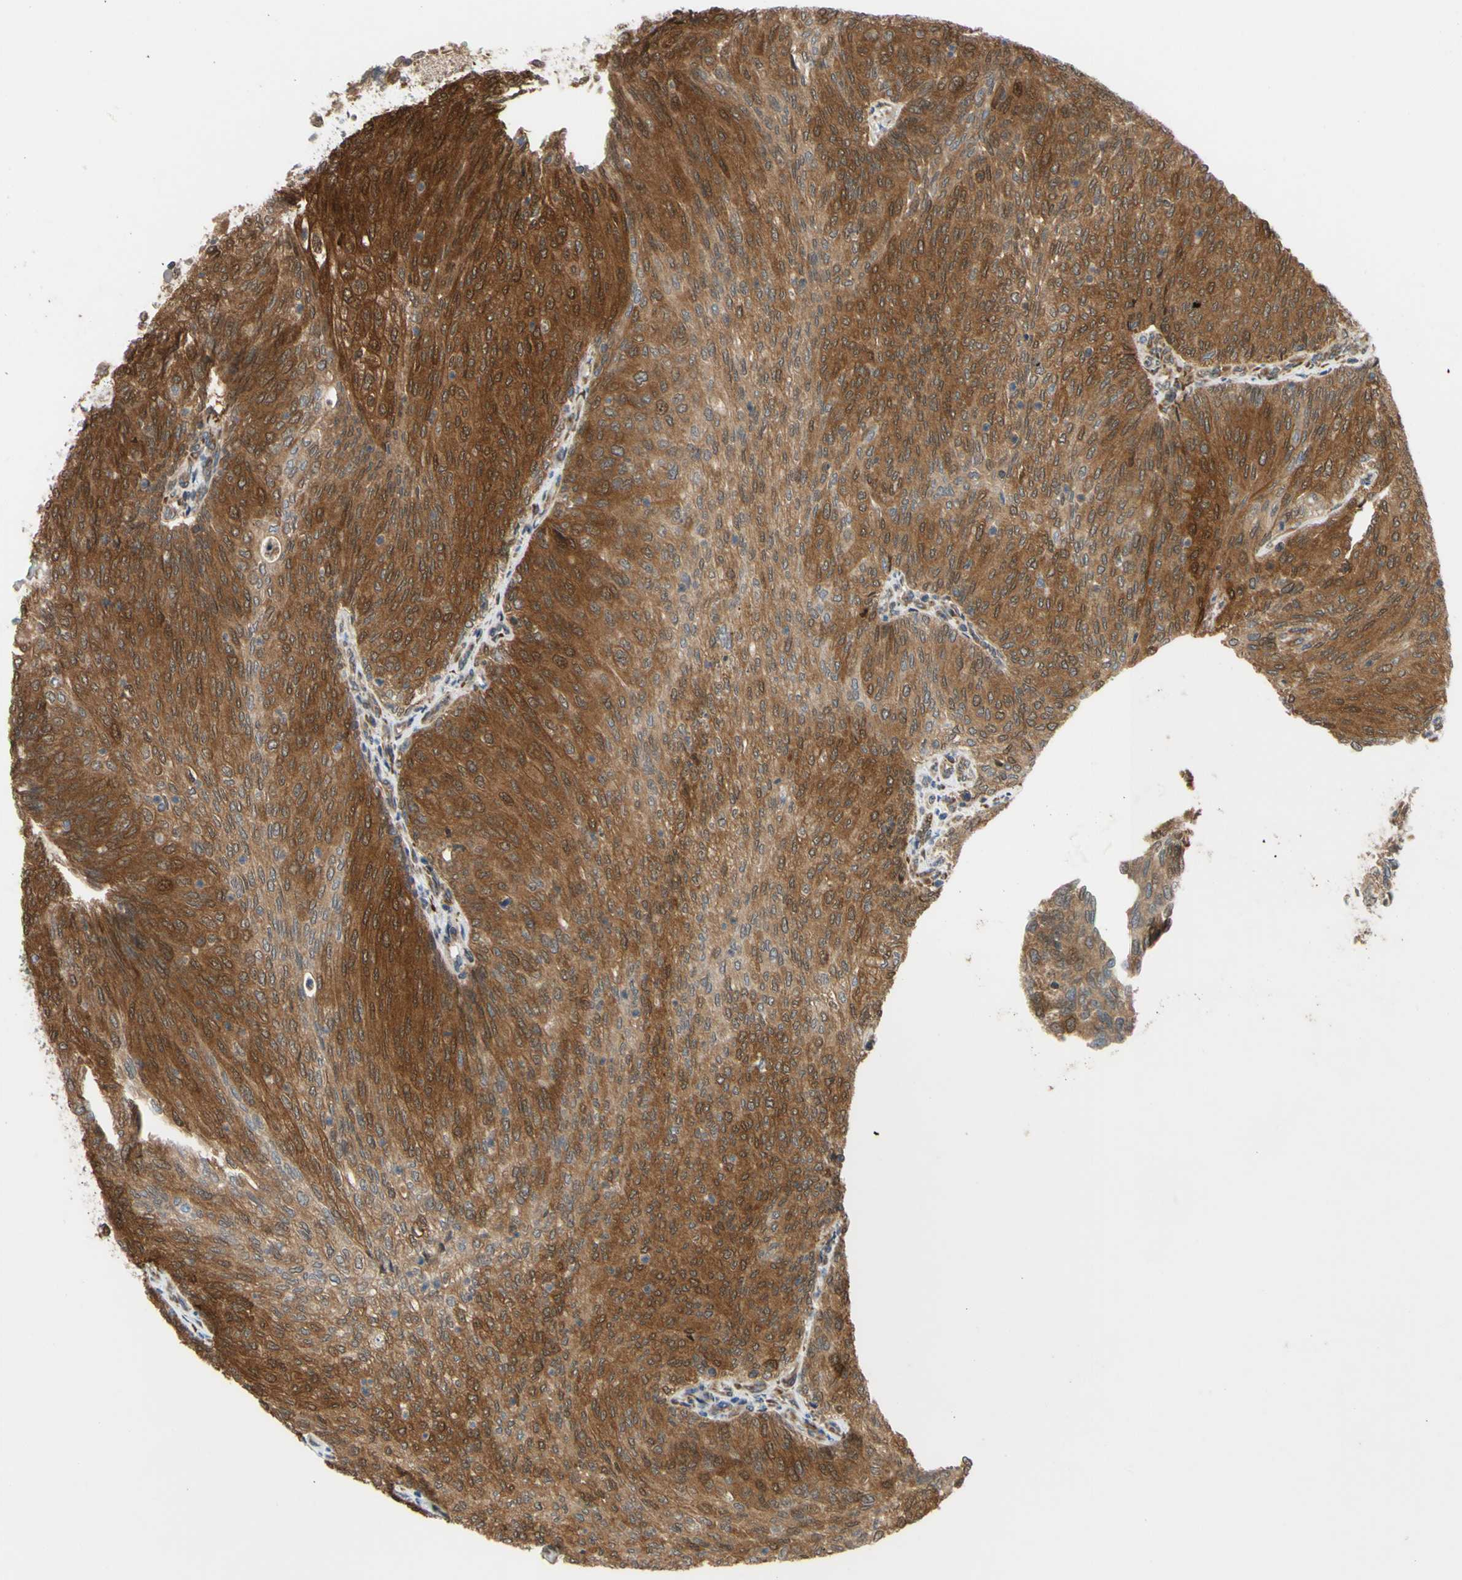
{"staining": {"intensity": "moderate", "quantity": ">75%", "location": "cytoplasmic/membranous"}, "tissue": "urothelial cancer", "cell_type": "Tumor cells", "image_type": "cancer", "snomed": [{"axis": "morphology", "description": "Urothelial carcinoma, Low grade"}, {"axis": "topography", "description": "Urinary bladder"}], "caption": "Immunohistochemical staining of low-grade urothelial carcinoma reveals moderate cytoplasmic/membranous protein expression in about >75% of tumor cells. (Stains: DAB in brown, nuclei in blue, Microscopy: brightfield microscopy at high magnification).", "gene": "PRAF2", "patient": {"sex": "female", "age": 79}}